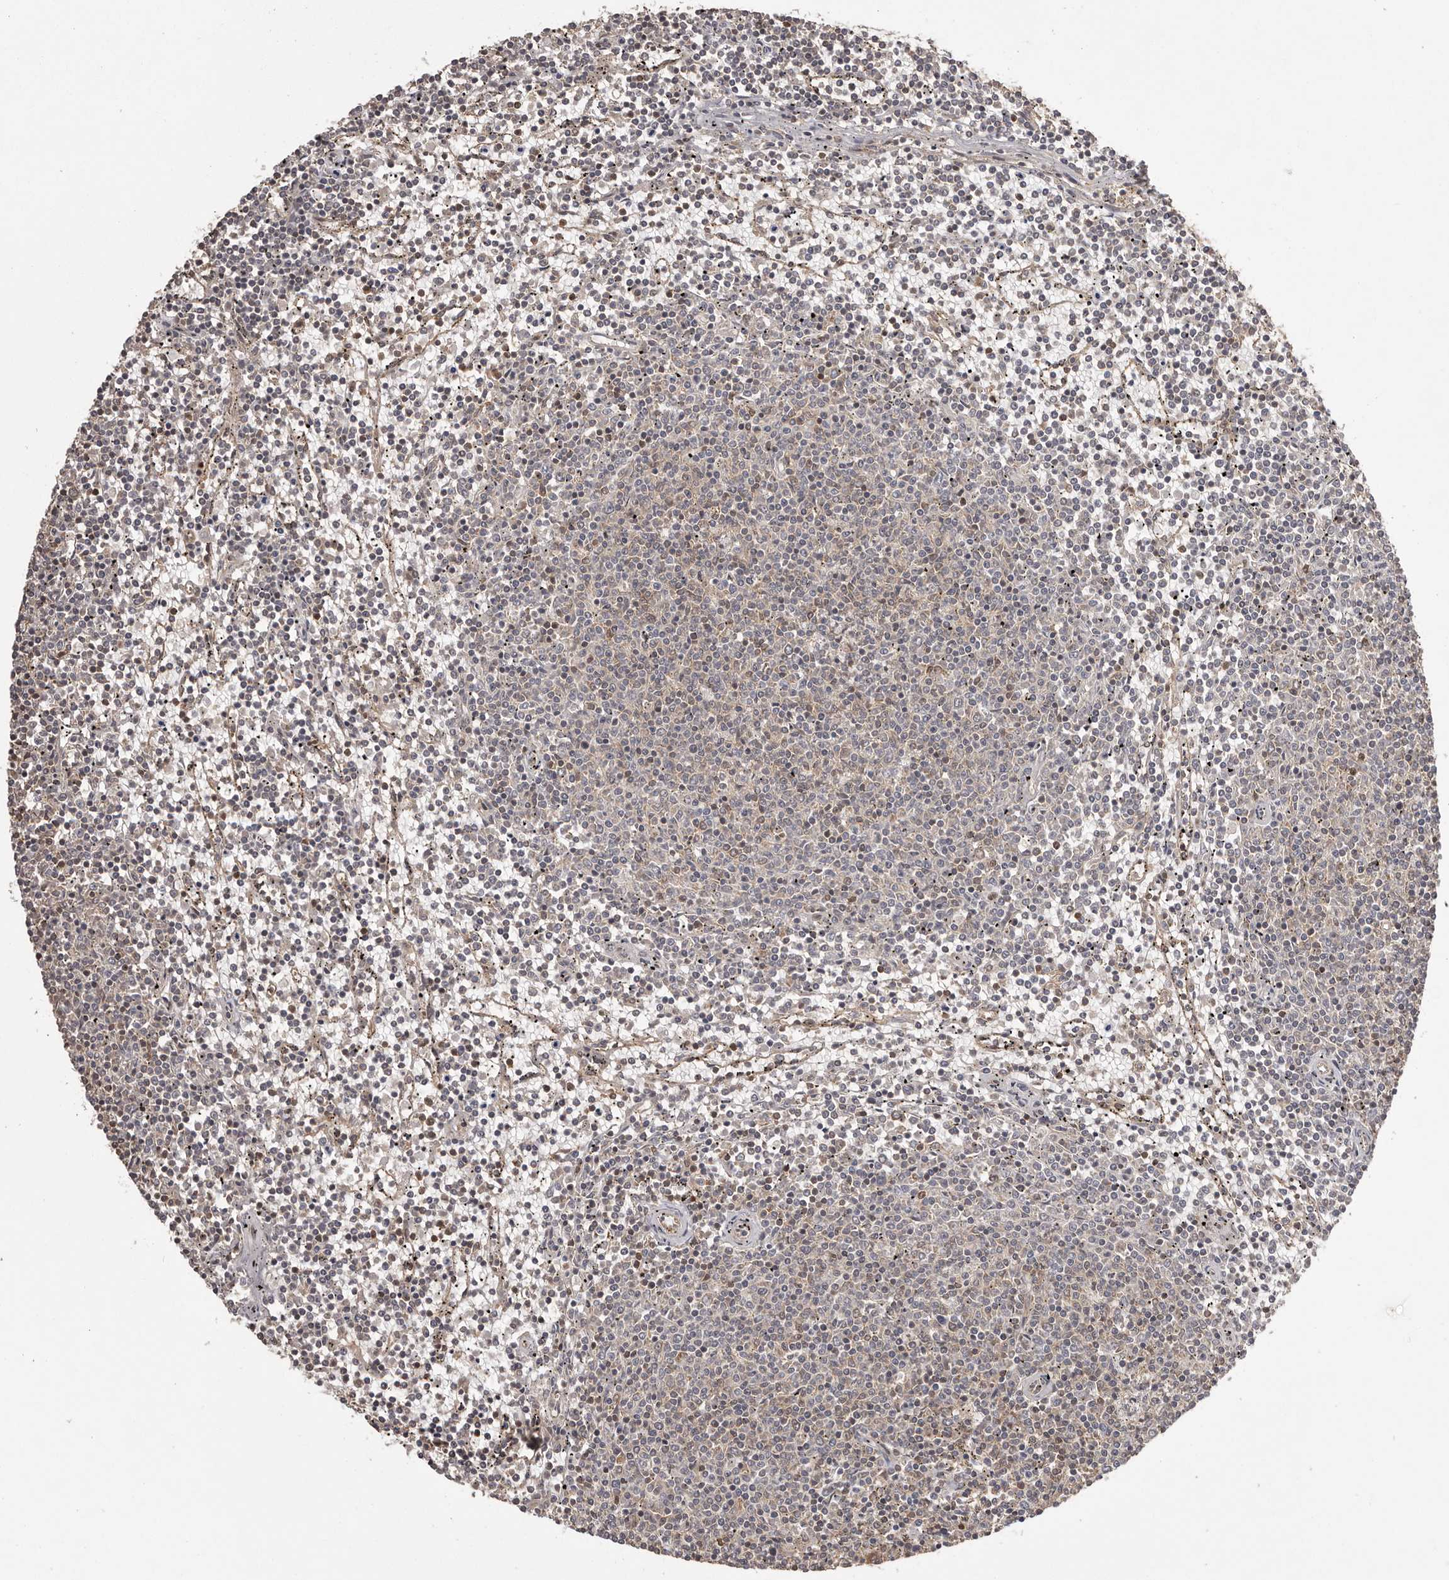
{"staining": {"intensity": "negative", "quantity": "none", "location": "none"}, "tissue": "lymphoma", "cell_type": "Tumor cells", "image_type": "cancer", "snomed": [{"axis": "morphology", "description": "Malignant lymphoma, non-Hodgkin's type, Low grade"}, {"axis": "topography", "description": "Spleen"}], "caption": "Tumor cells are negative for protein expression in human lymphoma.", "gene": "NFKBIA", "patient": {"sex": "female", "age": 50}}